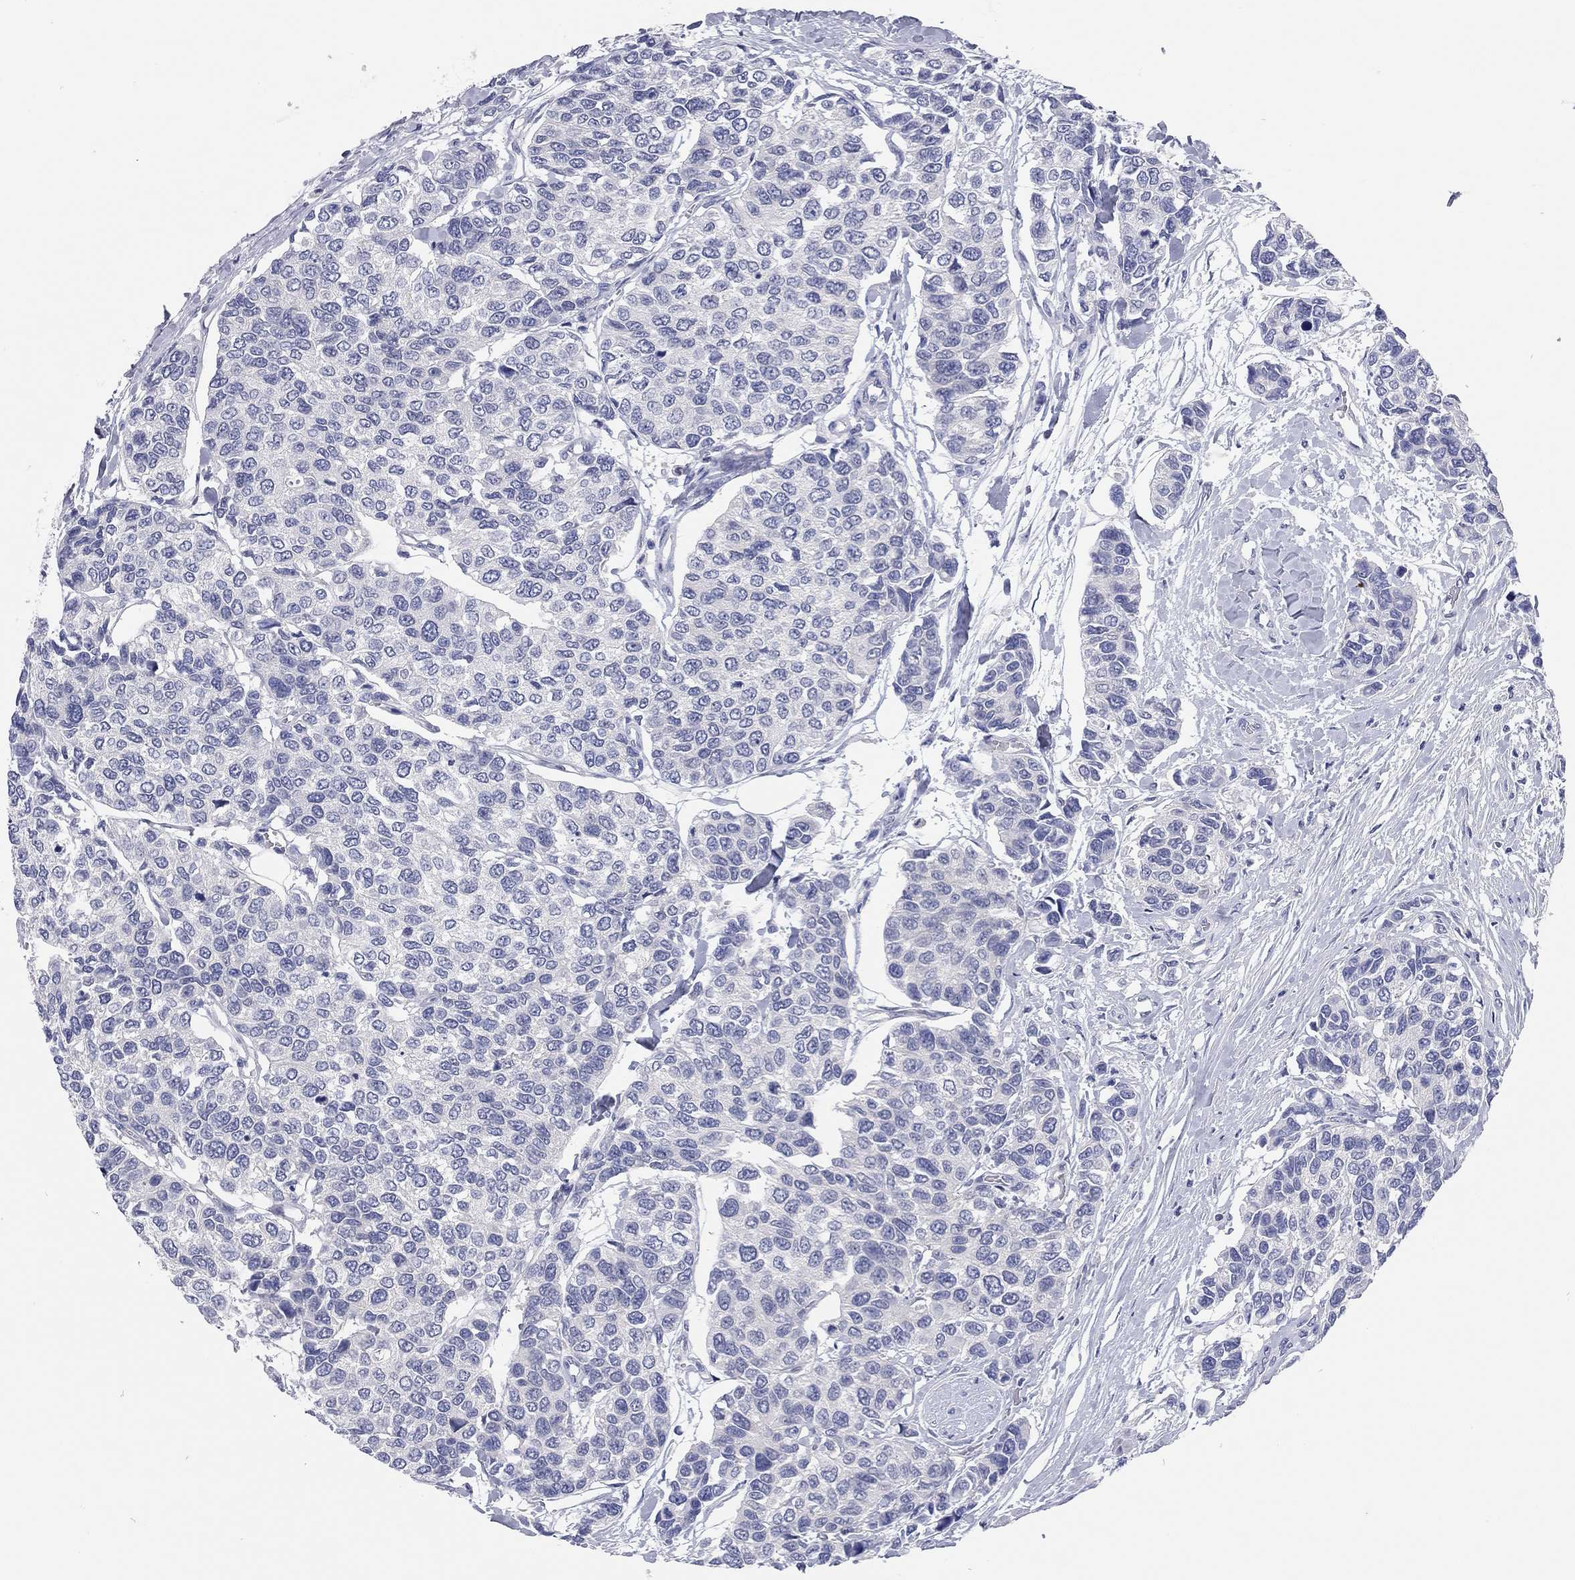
{"staining": {"intensity": "negative", "quantity": "none", "location": "none"}, "tissue": "urothelial cancer", "cell_type": "Tumor cells", "image_type": "cancer", "snomed": [{"axis": "morphology", "description": "Urothelial carcinoma, High grade"}, {"axis": "topography", "description": "Urinary bladder"}], "caption": "An immunohistochemistry (IHC) photomicrograph of urothelial cancer is shown. There is no staining in tumor cells of urothelial cancer.", "gene": "TMEM221", "patient": {"sex": "male", "age": 77}}